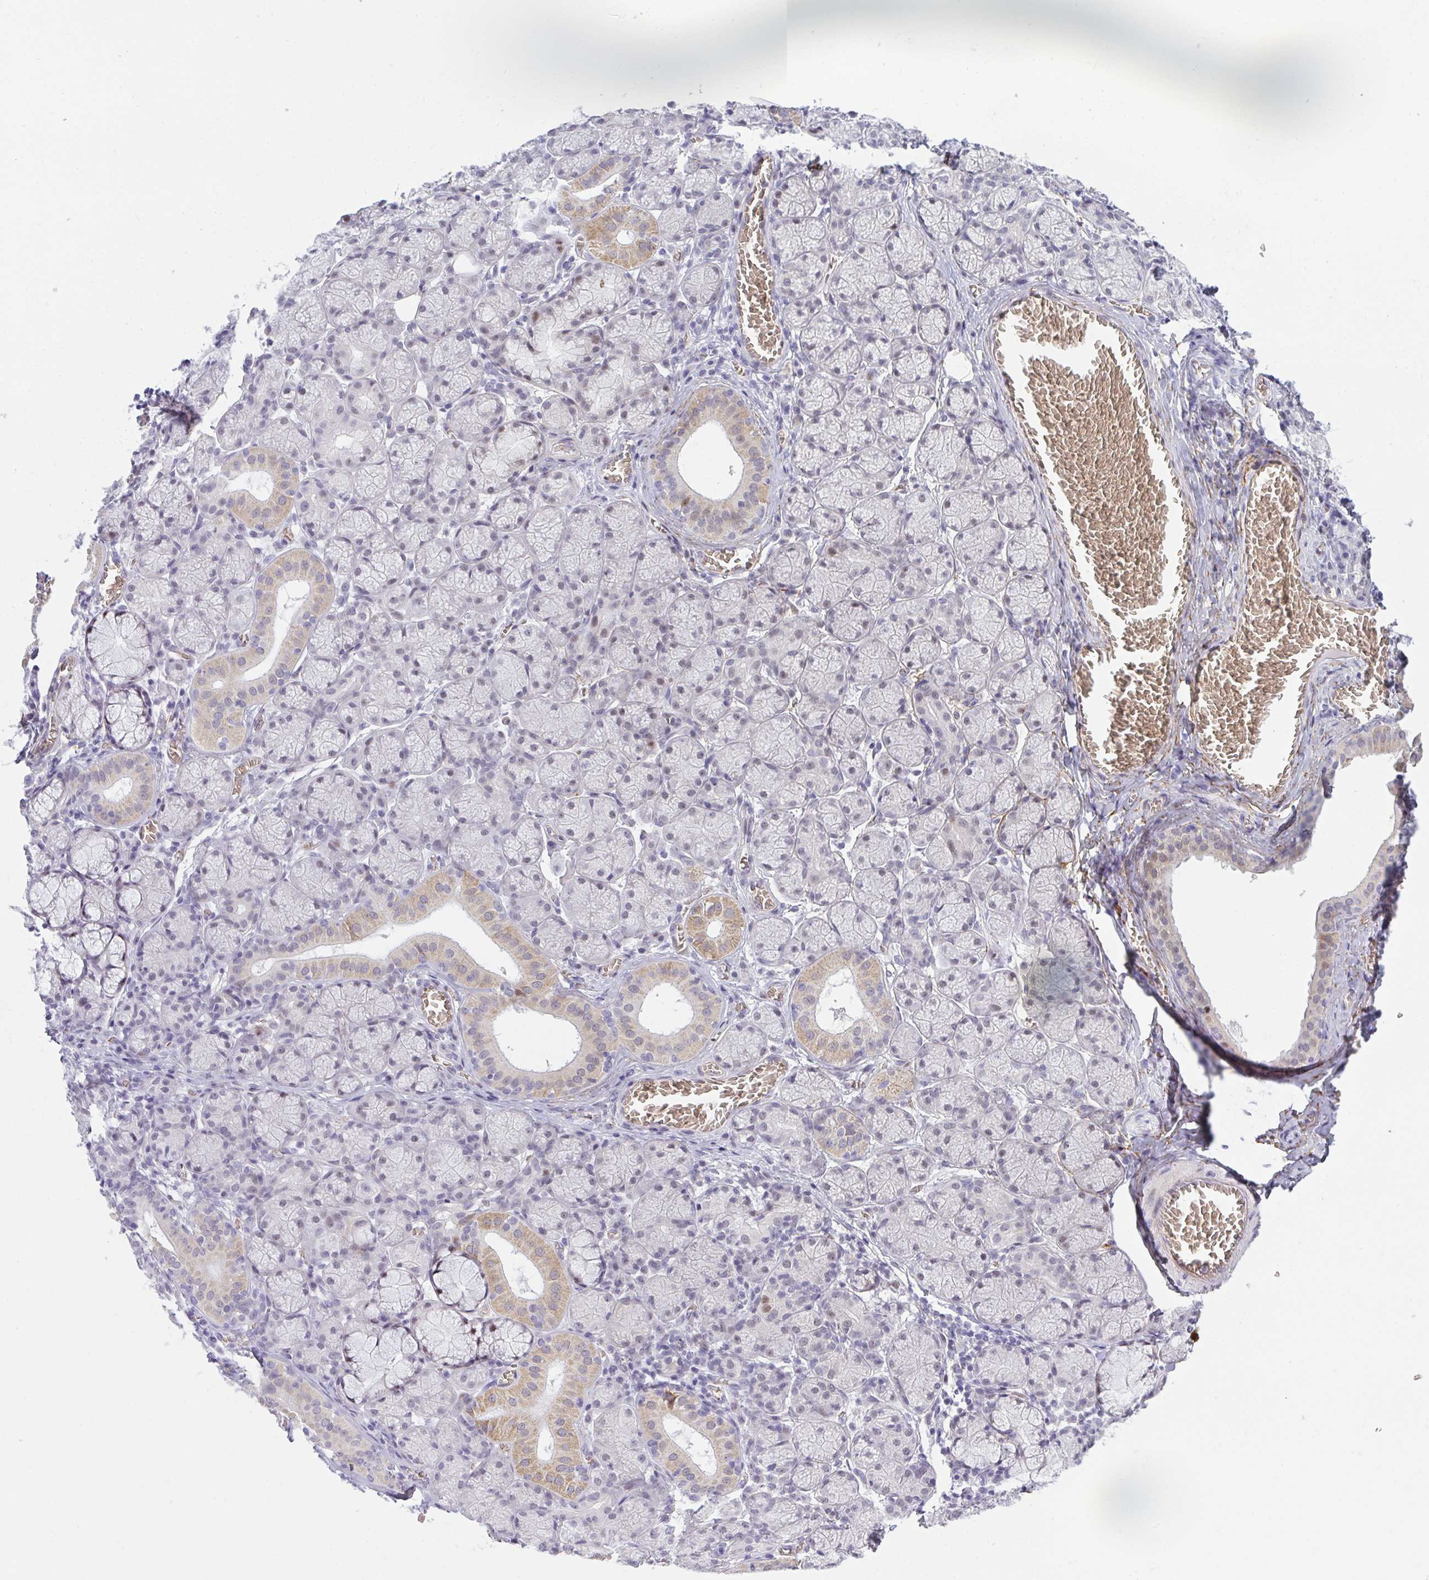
{"staining": {"intensity": "moderate", "quantity": "25%-75%", "location": "cytoplasmic/membranous,nuclear"}, "tissue": "salivary gland", "cell_type": "Glandular cells", "image_type": "normal", "snomed": [{"axis": "morphology", "description": "Normal tissue, NOS"}, {"axis": "topography", "description": "Salivary gland"}], "caption": "Immunohistochemistry histopathology image of normal salivary gland: human salivary gland stained using immunohistochemistry shows medium levels of moderate protein expression localized specifically in the cytoplasmic/membranous,nuclear of glandular cells, appearing as a cytoplasmic/membranous,nuclear brown color.", "gene": "TNMD", "patient": {"sex": "female", "age": 24}}